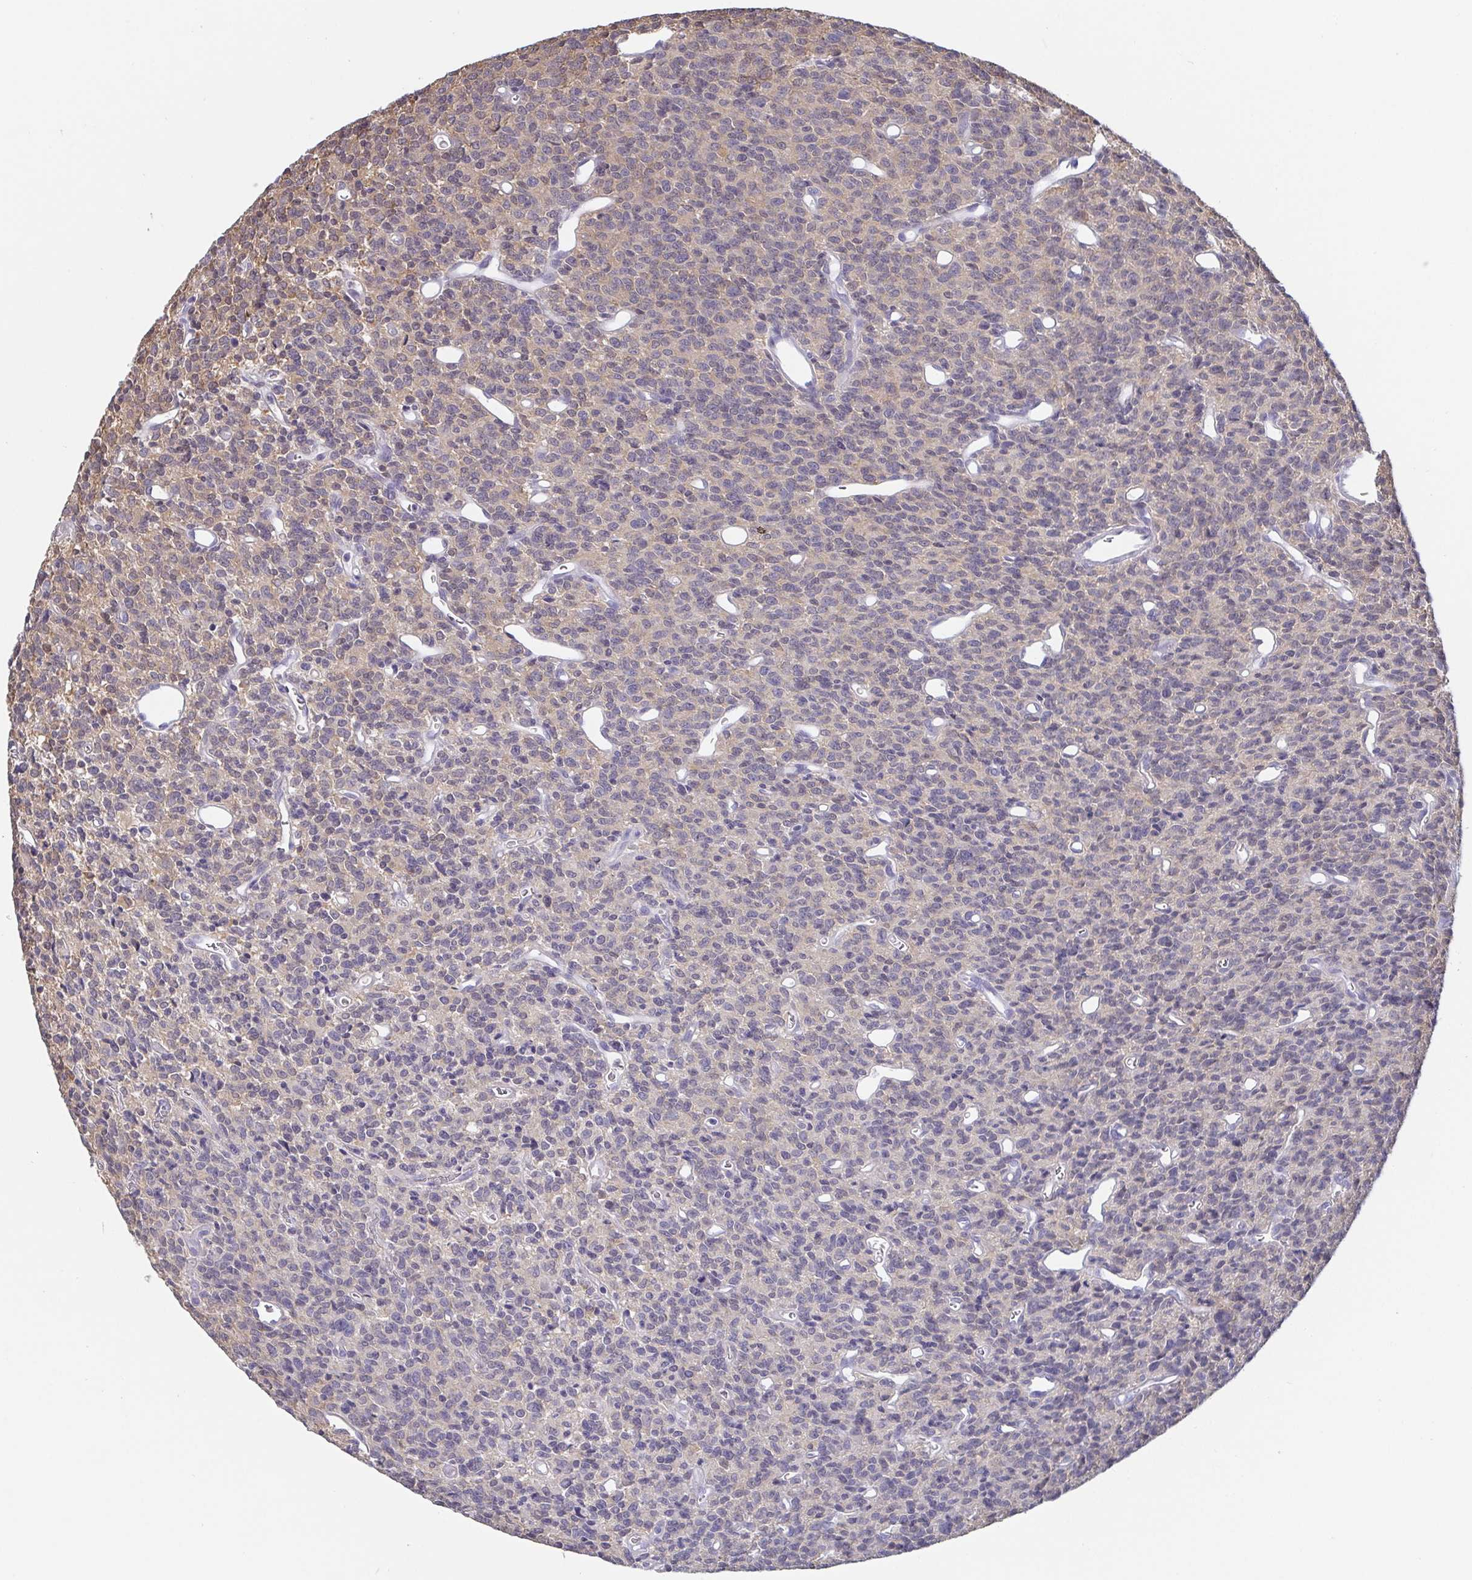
{"staining": {"intensity": "weak", "quantity": "<25%", "location": "cytoplasmic/membranous"}, "tissue": "glioma", "cell_type": "Tumor cells", "image_type": "cancer", "snomed": [{"axis": "morphology", "description": "Glioma, malignant, High grade"}, {"axis": "topography", "description": "Brain"}], "caption": "DAB immunohistochemical staining of malignant high-grade glioma demonstrates no significant staining in tumor cells. Brightfield microscopy of IHC stained with DAB (3,3'-diaminobenzidine) (brown) and hematoxylin (blue), captured at high magnification.", "gene": "IDH1", "patient": {"sex": "male", "age": 76}}